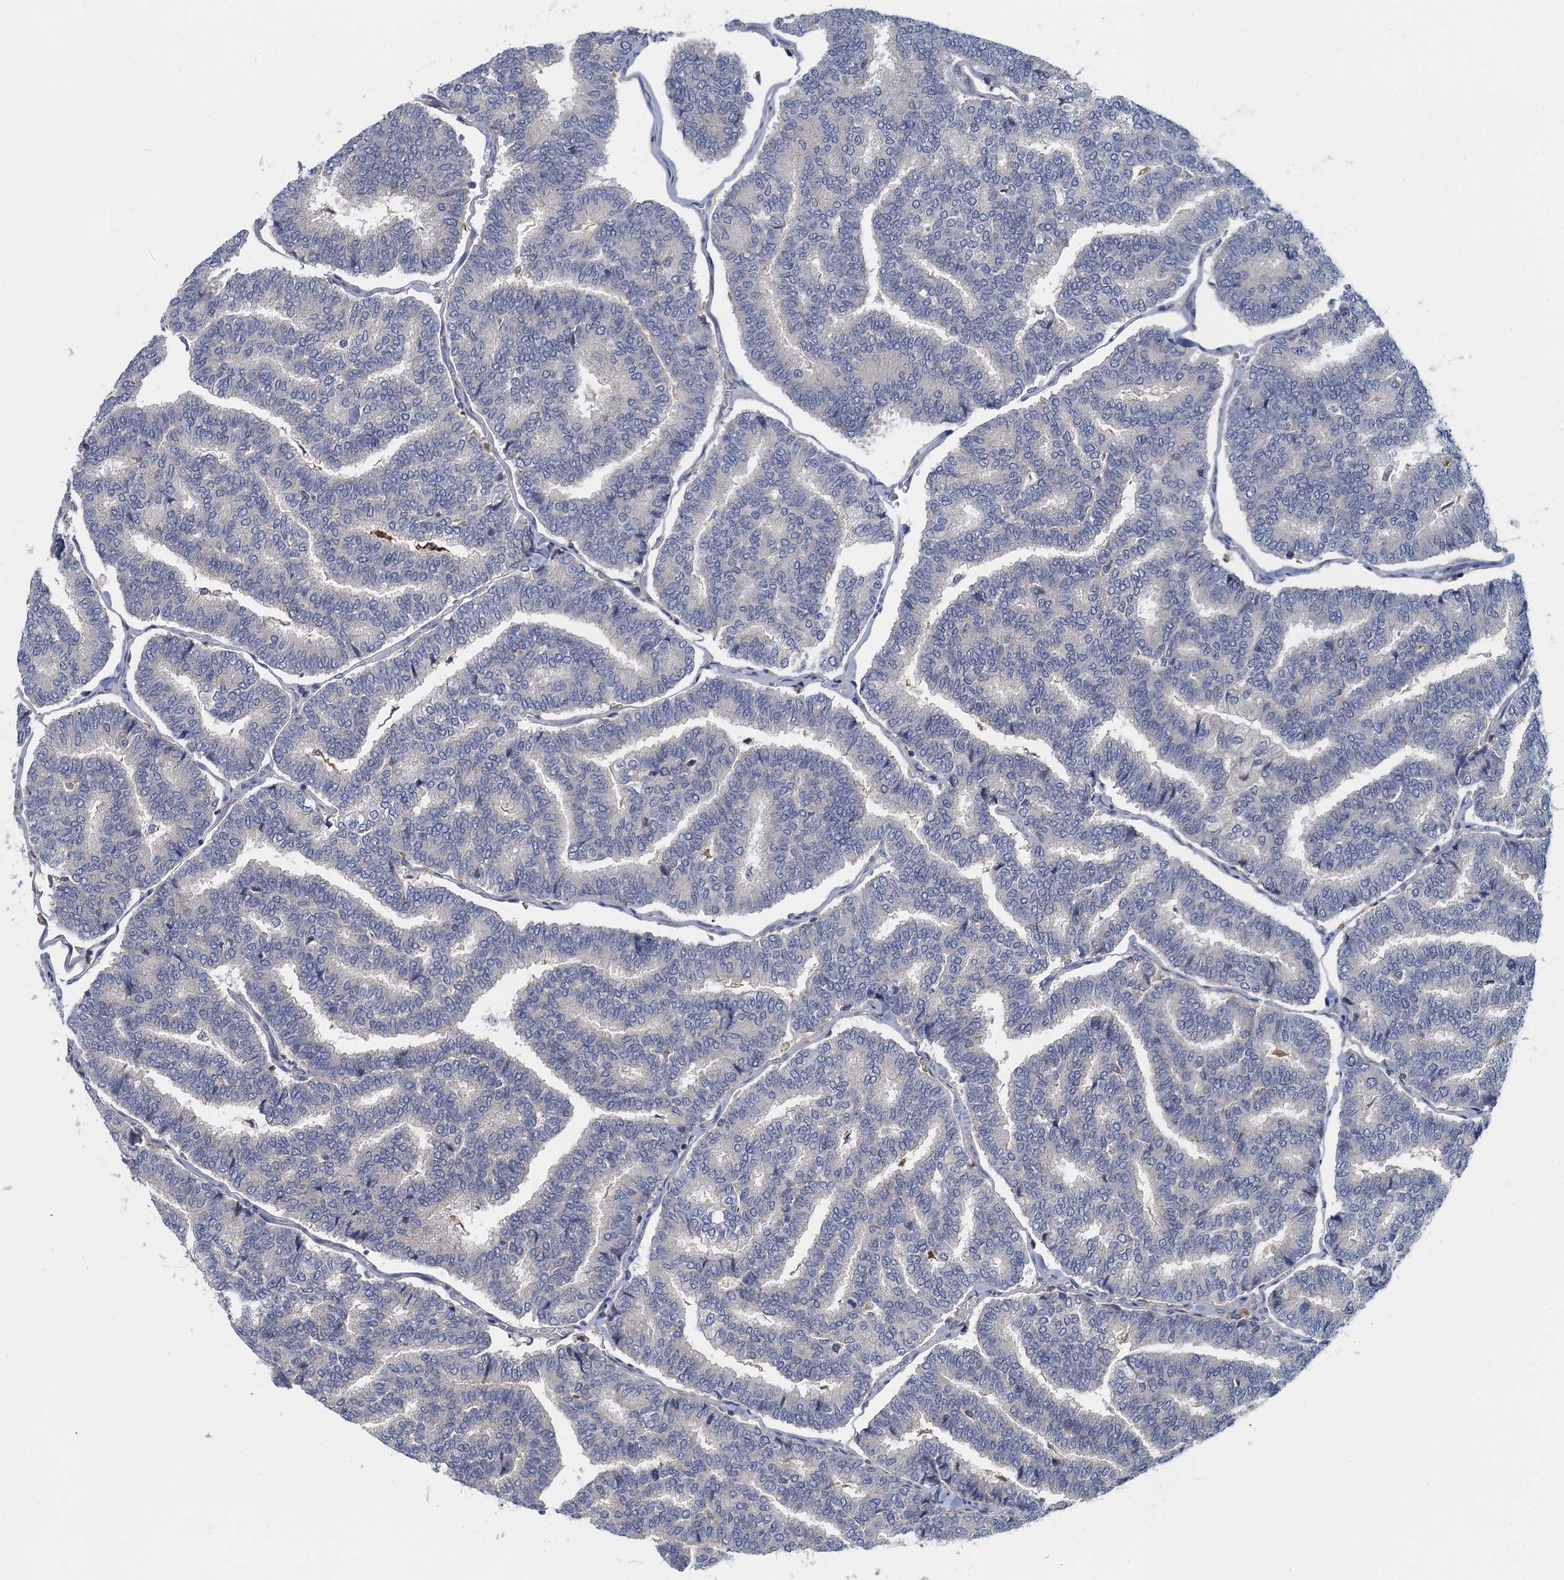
{"staining": {"intensity": "negative", "quantity": "none", "location": "none"}, "tissue": "thyroid cancer", "cell_type": "Tumor cells", "image_type": "cancer", "snomed": [{"axis": "morphology", "description": "Papillary adenocarcinoma, NOS"}, {"axis": "topography", "description": "Thyroid gland"}], "caption": "DAB (3,3'-diaminobenzidine) immunohistochemical staining of thyroid cancer reveals no significant expression in tumor cells. (DAB (3,3'-diaminobenzidine) IHC with hematoxylin counter stain).", "gene": "NCKAP1L", "patient": {"sex": "female", "age": 35}}